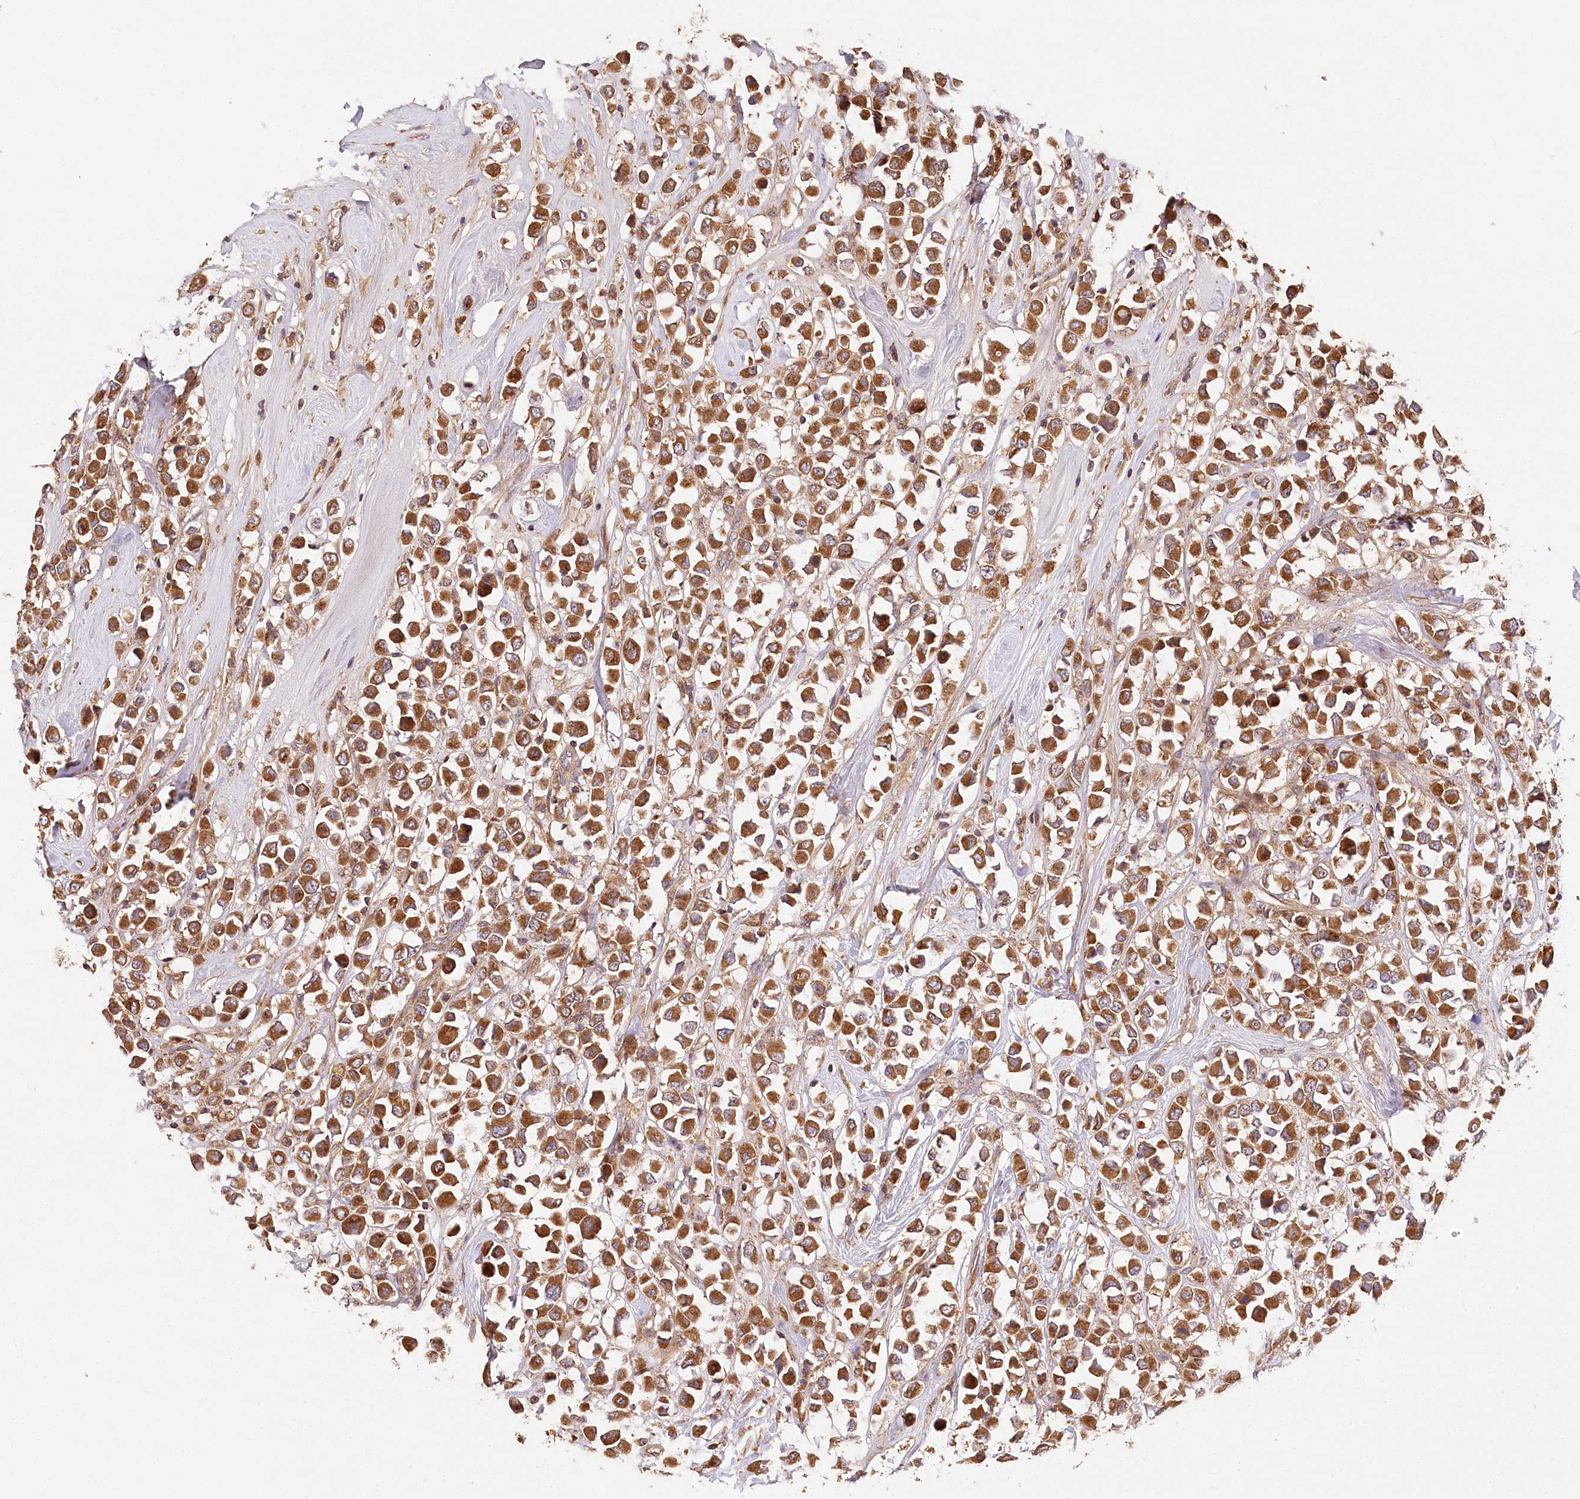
{"staining": {"intensity": "moderate", "quantity": ">75%", "location": "cytoplasmic/membranous"}, "tissue": "breast cancer", "cell_type": "Tumor cells", "image_type": "cancer", "snomed": [{"axis": "morphology", "description": "Duct carcinoma"}, {"axis": "topography", "description": "Breast"}], "caption": "A micrograph of breast cancer (intraductal carcinoma) stained for a protein reveals moderate cytoplasmic/membranous brown staining in tumor cells.", "gene": "LSS", "patient": {"sex": "female", "age": 61}}